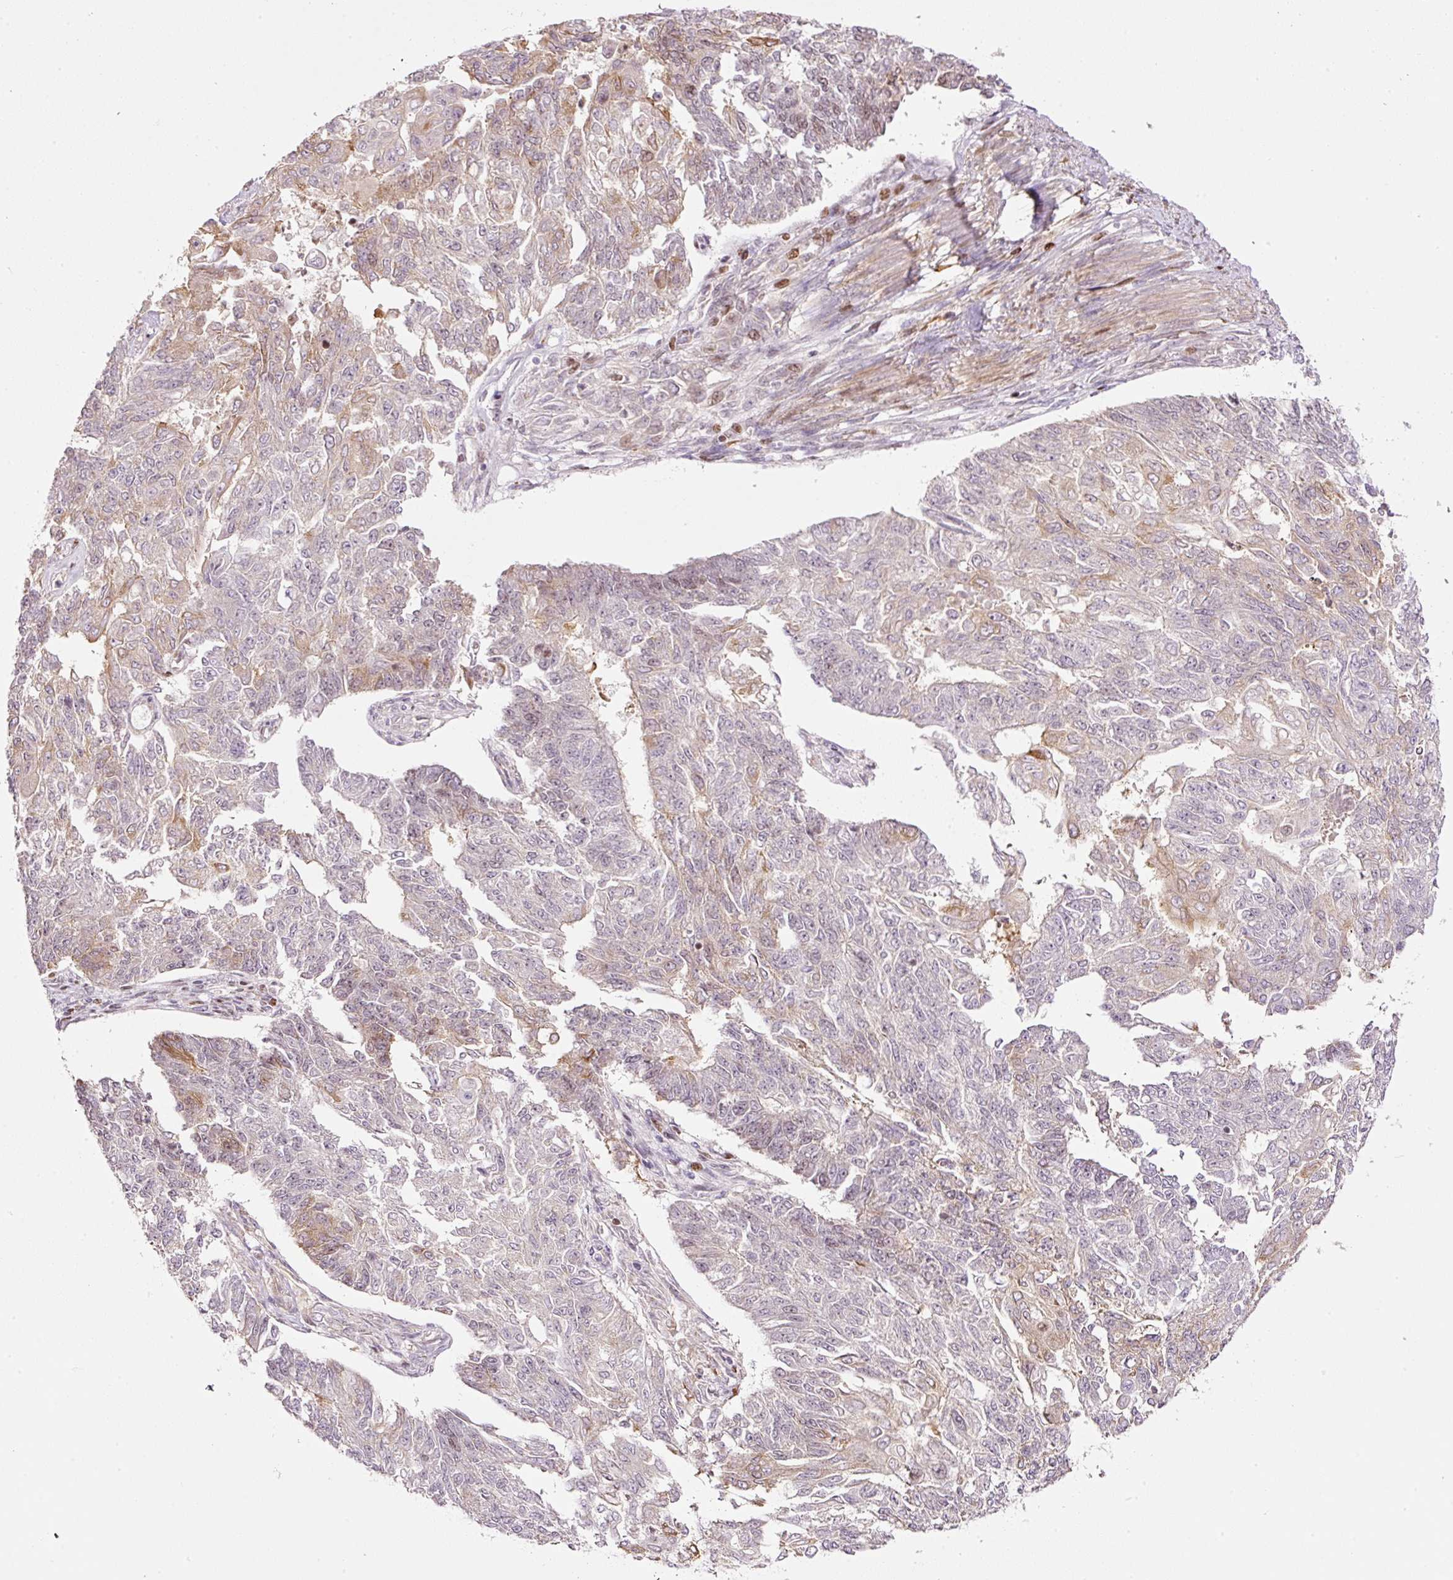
{"staining": {"intensity": "weak", "quantity": "25%-75%", "location": "cytoplasmic/membranous,nuclear"}, "tissue": "endometrial cancer", "cell_type": "Tumor cells", "image_type": "cancer", "snomed": [{"axis": "morphology", "description": "Adenocarcinoma, NOS"}, {"axis": "topography", "description": "Endometrium"}], "caption": "Endometrial adenocarcinoma stained with a brown dye demonstrates weak cytoplasmic/membranous and nuclear positive staining in approximately 25%-75% of tumor cells.", "gene": "TMEM8B", "patient": {"sex": "female", "age": 32}}